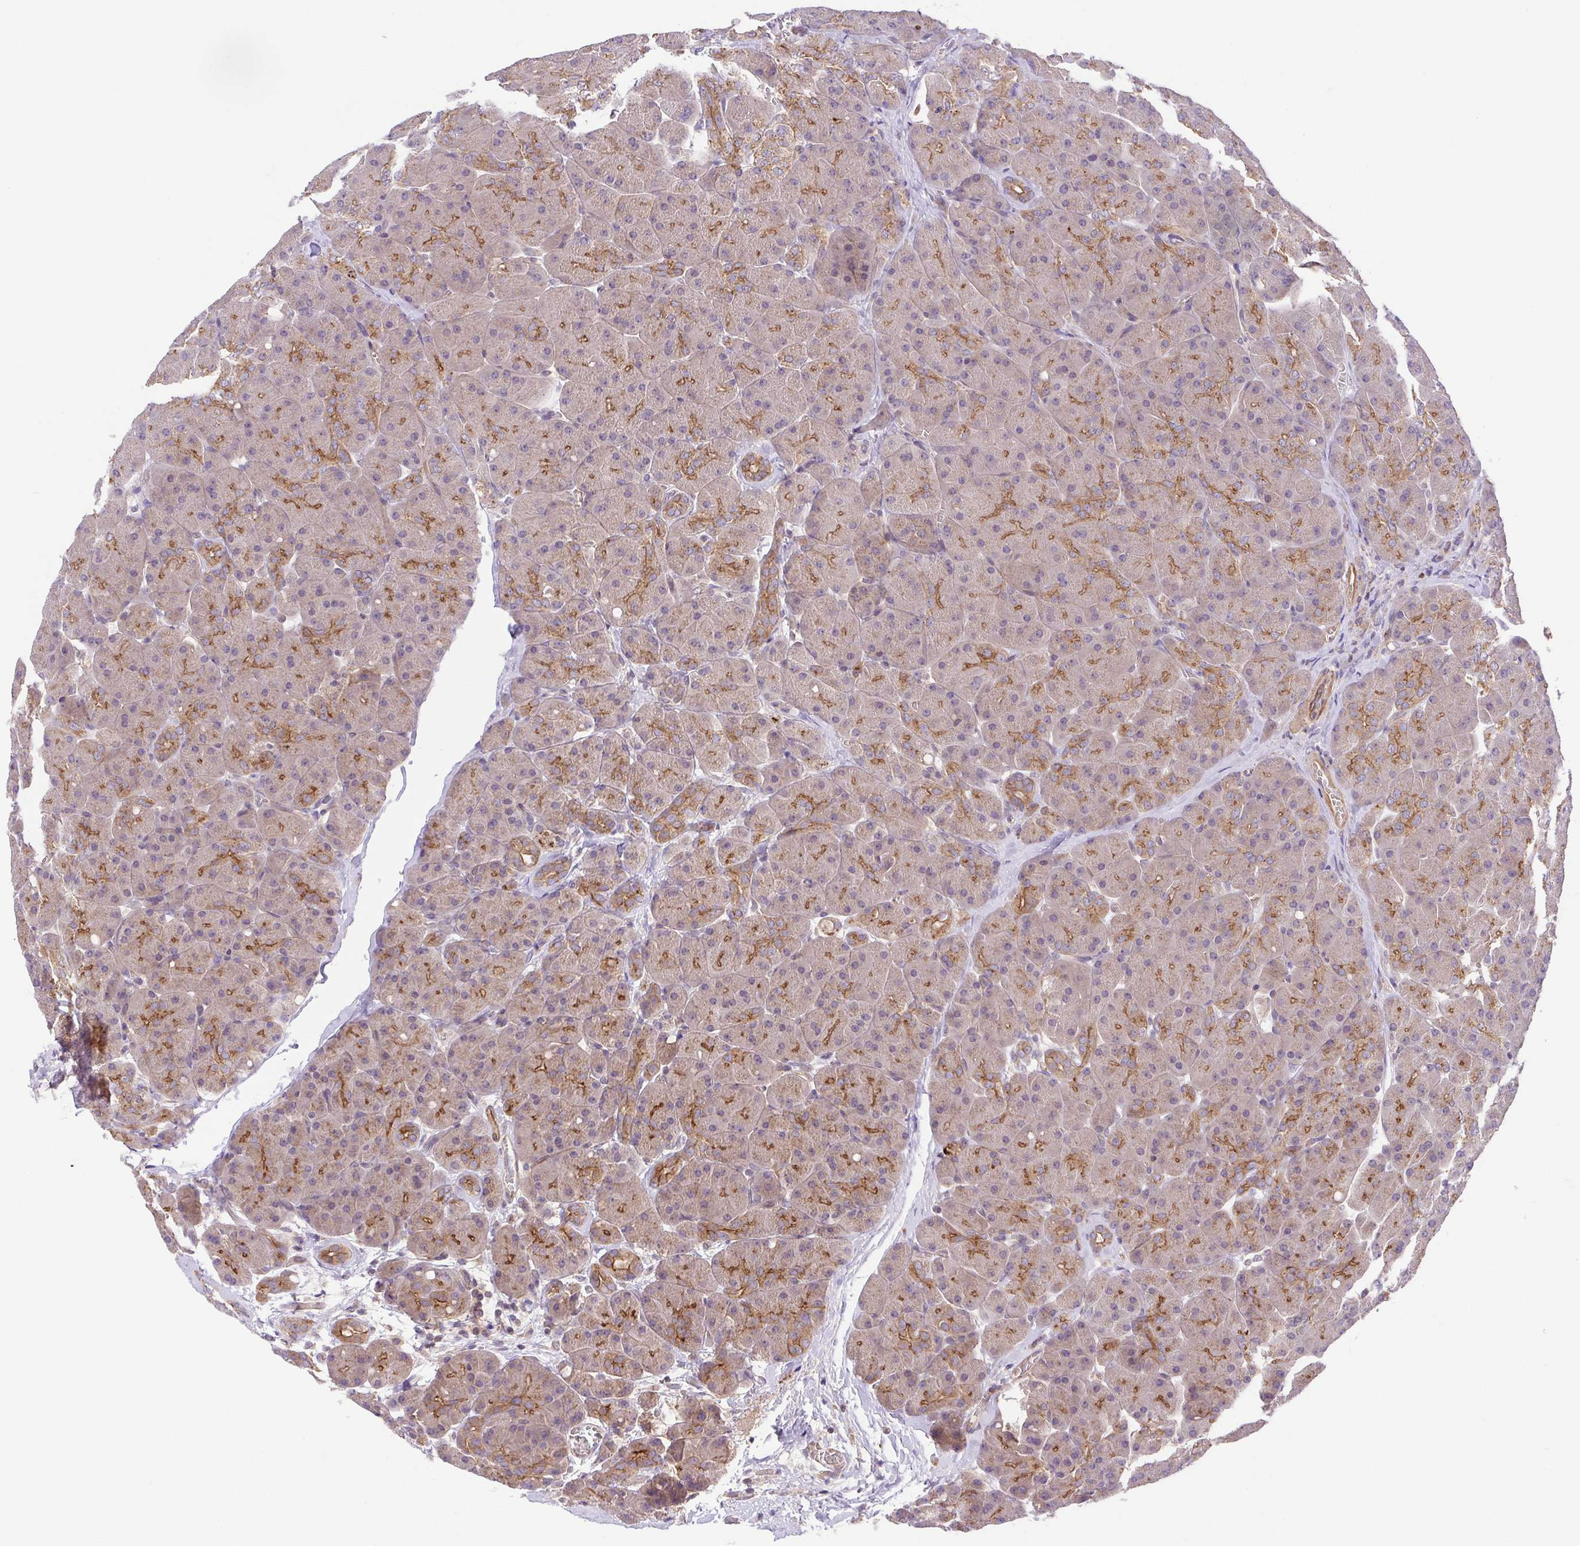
{"staining": {"intensity": "moderate", "quantity": "25%-75%", "location": "cytoplasmic/membranous"}, "tissue": "pancreas", "cell_type": "Exocrine glandular cells", "image_type": "normal", "snomed": [{"axis": "morphology", "description": "Normal tissue, NOS"}, {"axis": "topography", "description": "Pancreas"}], "caption": "Moderate cytoplasmic/membranous expression is identified in approximately 25%-75% of exocrine glandular cells in normal pancreas. The staining was performed using DAB, with brown indicating positive protein expression. Nuclei are stained blue with hematoxylin.", "gene": "IDE", "patient": {"sex": "male", "age": 55}}